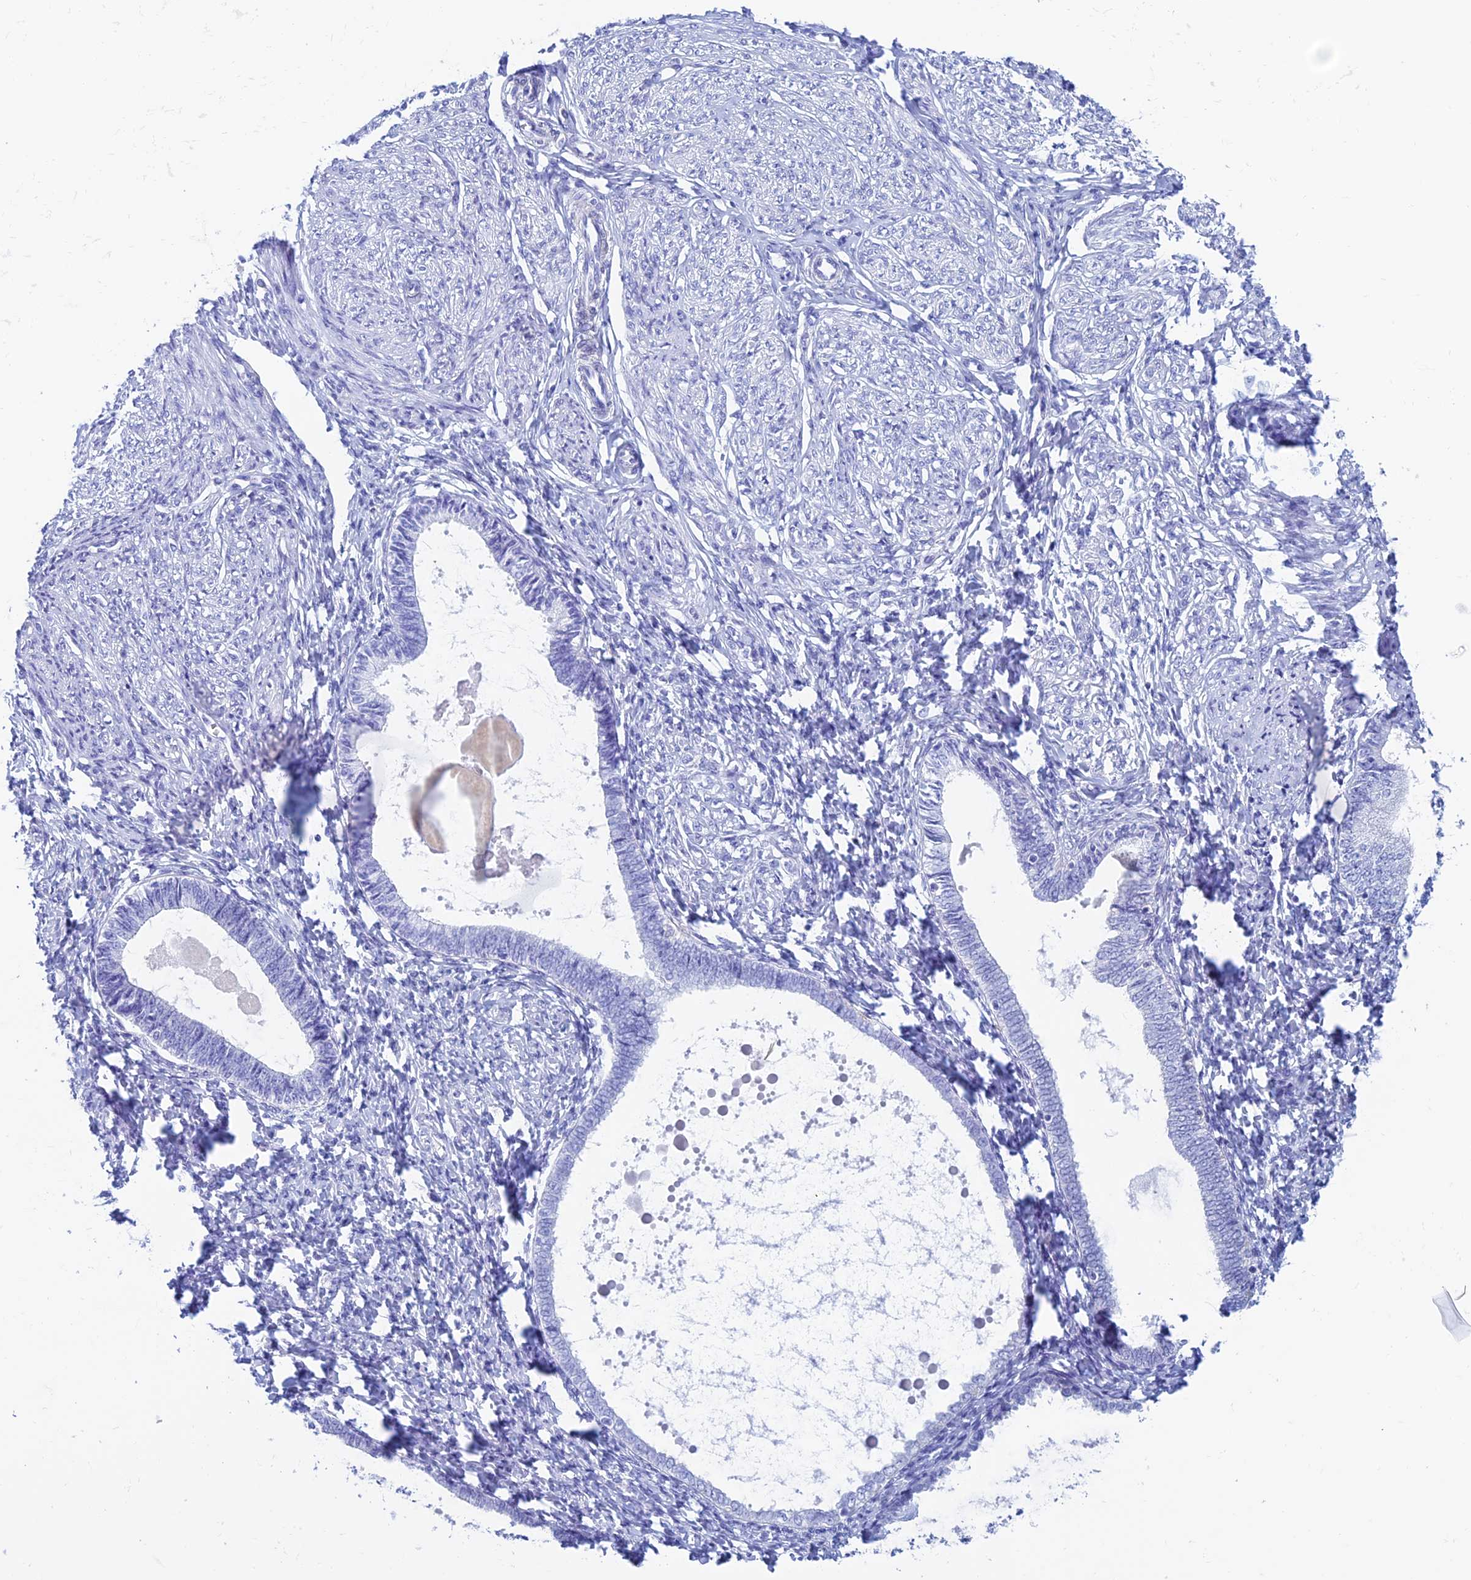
{"staining": {"intensity": "negative", "quantity": "none", "location": "none"}, "tissue": "endometrium", "cell_type": "Cells in endometrial stroma", "image_type": "normal", "snomed": [{"axis": "morphology", "description": "Normal tissue, NOS"}, {"axis": "topography", "description": "Endometrium"}], "caption": "This photomicrograph is of unremarkable endometrium stained with immunohistochemistry to label a protein in brown with the nuclei are counter-stained blue. There is no staining in cells in endometrial stroma. (DAB immunohistochemistry (IHC) with hematoxylin counter stain).", "gene": "KCNK17", "patient": {"sex": "female", "age": 72}}